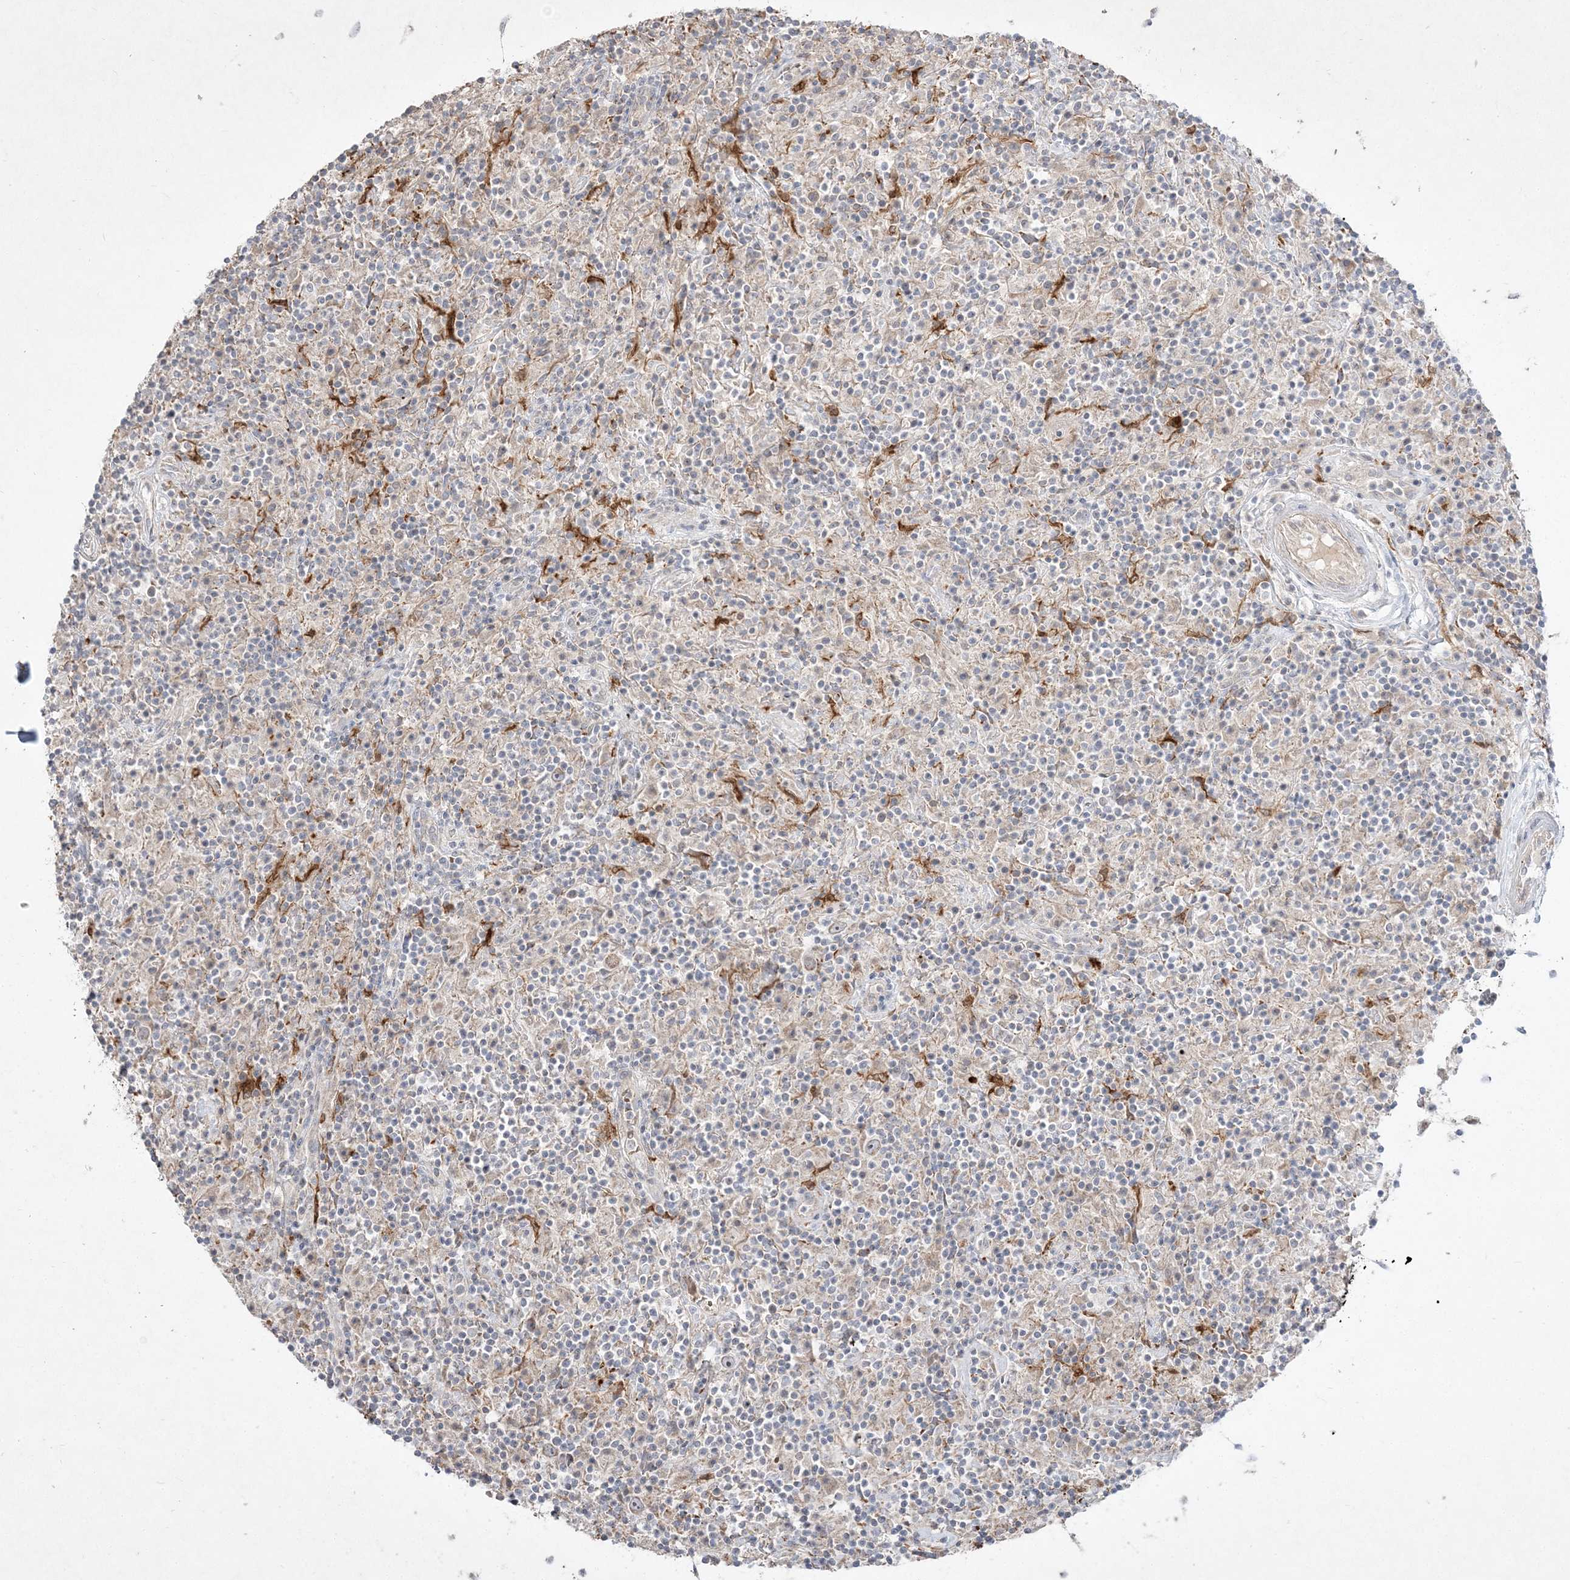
{"staining": {"intensity": "negative", "quantity": "none", "location": "none"}, "tissue": "lymphoma", "cell_type": "Tumor cells", "image_type": "cancer", "snomed": [{"axis": "morphology", "description": "Hodgkin's disease, NOS"}, {"axis": "topography", "description": "Lymph node"}], "caption": "High magnification brightfield microscopy of lymphoma stained with DAB (3,3'-diaminobenzidine) (brown) and counterstained with hematoxylin (blue): tumor cells show no significant positivity. Nuclei are stained in blue.", "gene": "CLNK", "patient": {"sex": "male", "age": 70}}